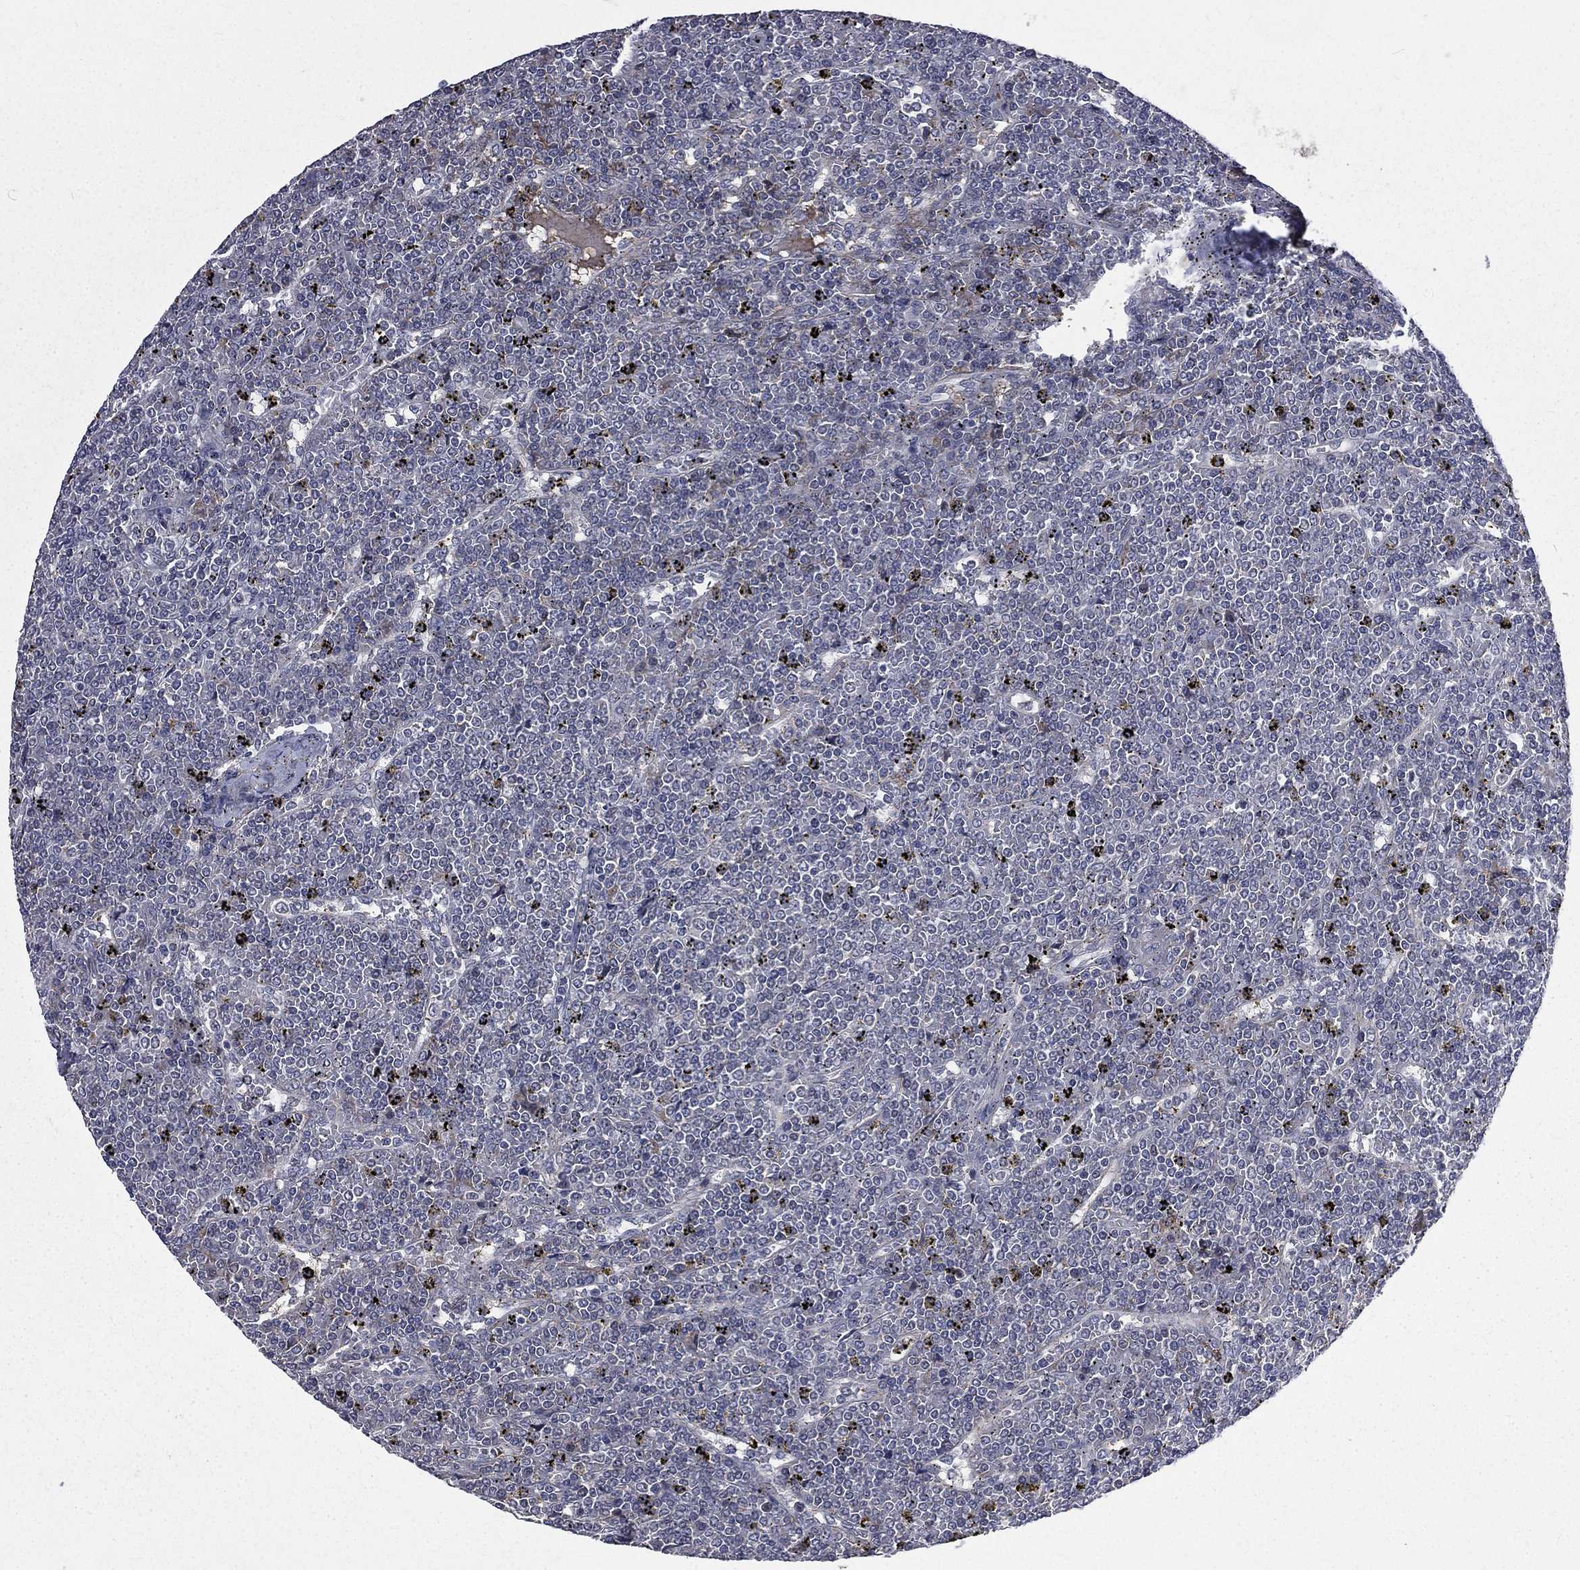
{"staining": {"intensity": "negative", "quantity": "none", "location": "none"}, "tissue": "lymphoma", "cell_type": "Tumor cells", "image_type": "cancer", "snomed": [{"axis": "morphology", "description": "Malignant lymphoma, non-Hodgkin's type, Low grade"}, {"axis": "topography", "description": "Spleen"}], "caption": "This is an IHC micrograph of human lymphoma. There is no staining in tumor cells.", "gene": "FGG", "patient": {"sex": "female", "age": 19}}